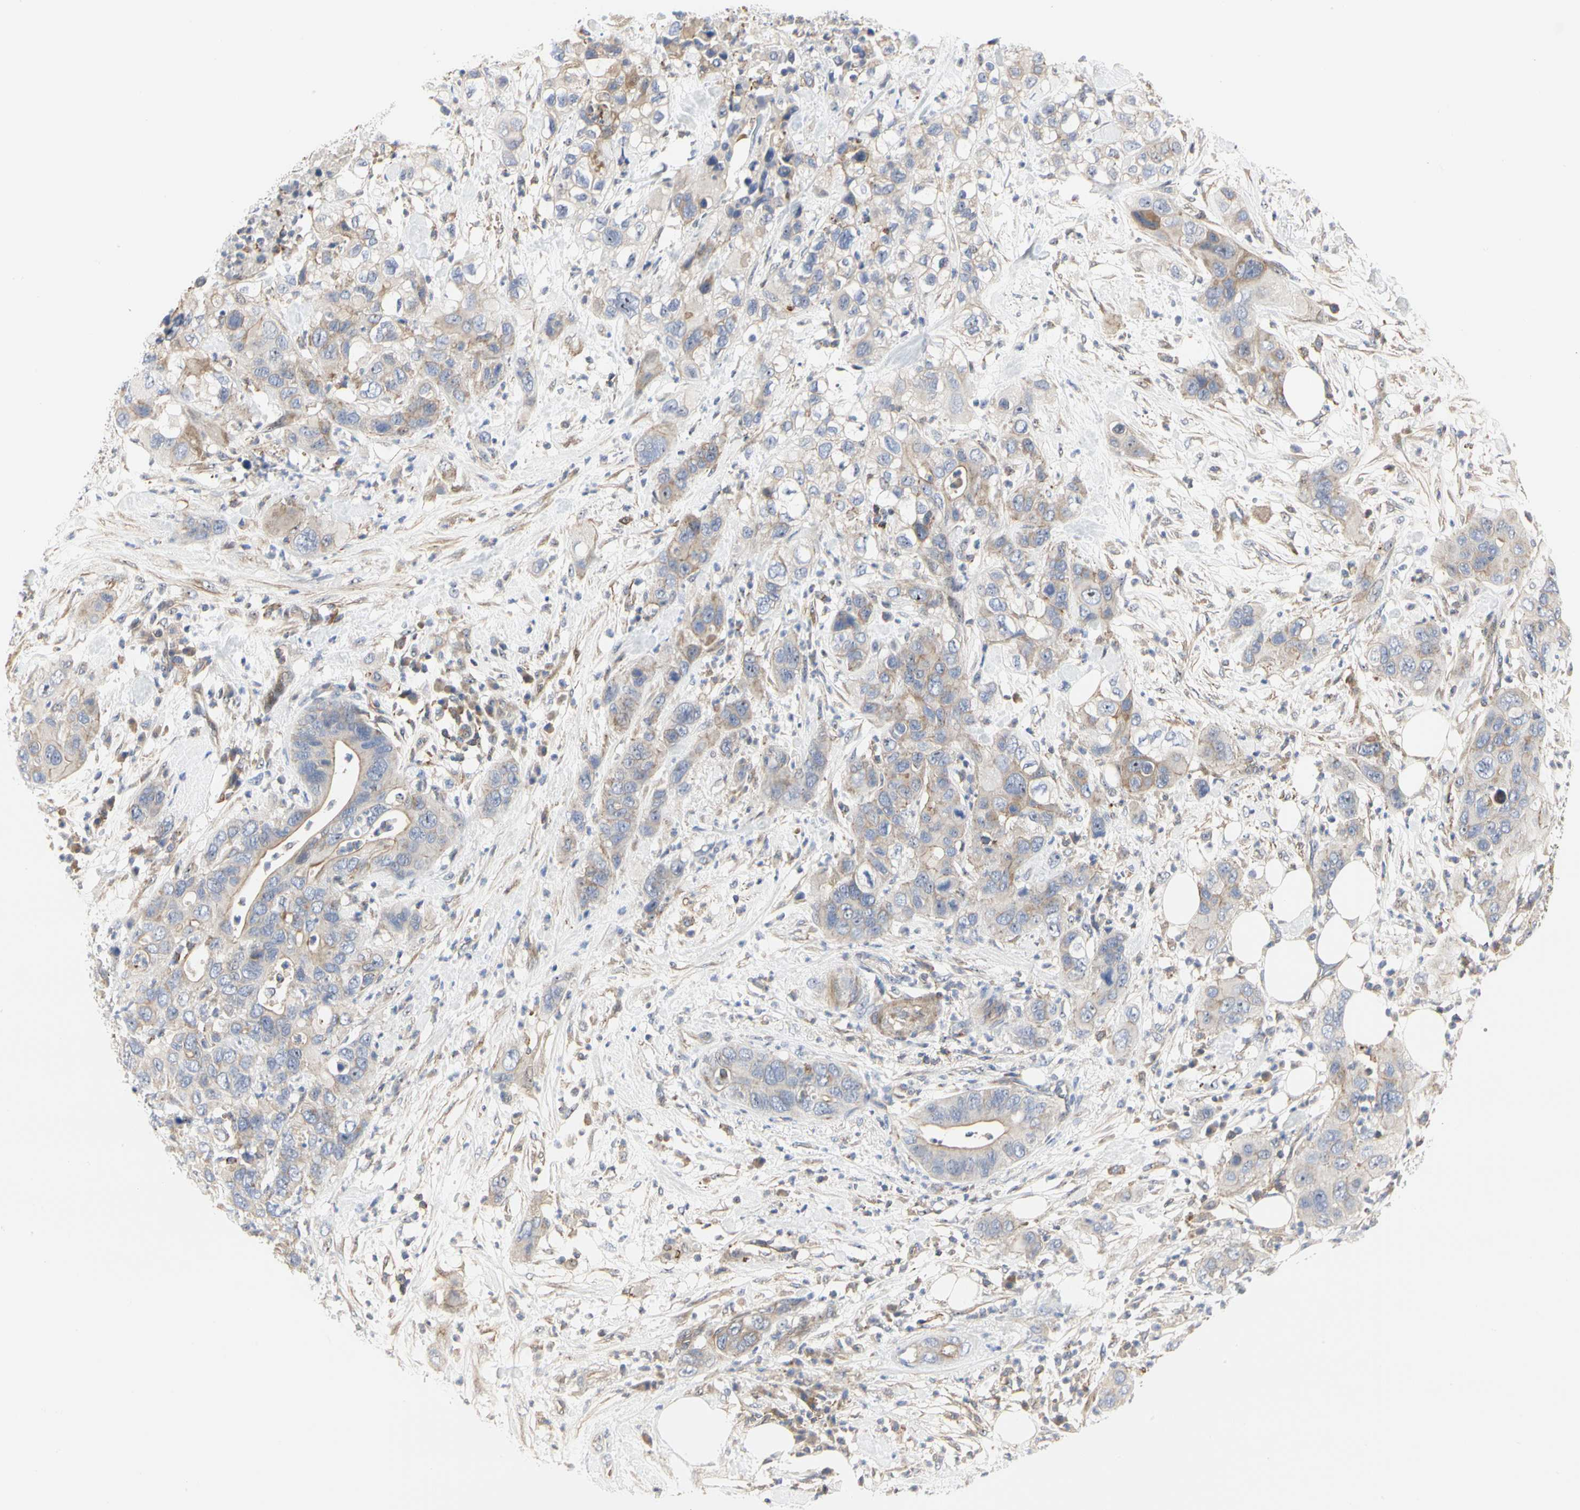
{"staining": {"intensity": "weak", "quantity": "25%-75%", "location": "cytoplasmic/membranous"}, "tissue": "pancreatic cancer", "cell_type": "Tumor cells", "image_type": "cancer", "snomed": [{"axis": "morphology", "description": "Adenocarcinoma, NOS"}, {"axis": "topography", "description": "Pancreas"}], "caption": "The immunohistochemical stain highlights weak cytoplasmic/membranous expression in tumor cells of pancreatic adenocarcinoma tissue. Using DAB (3,3'-diaminobenzidine) (brown) and hematoxylin (blue) stains, captured at high magnification using brightfield microscopy.", "gene": "SHANK2", "patient": {"sex": "female", "age": 71}}